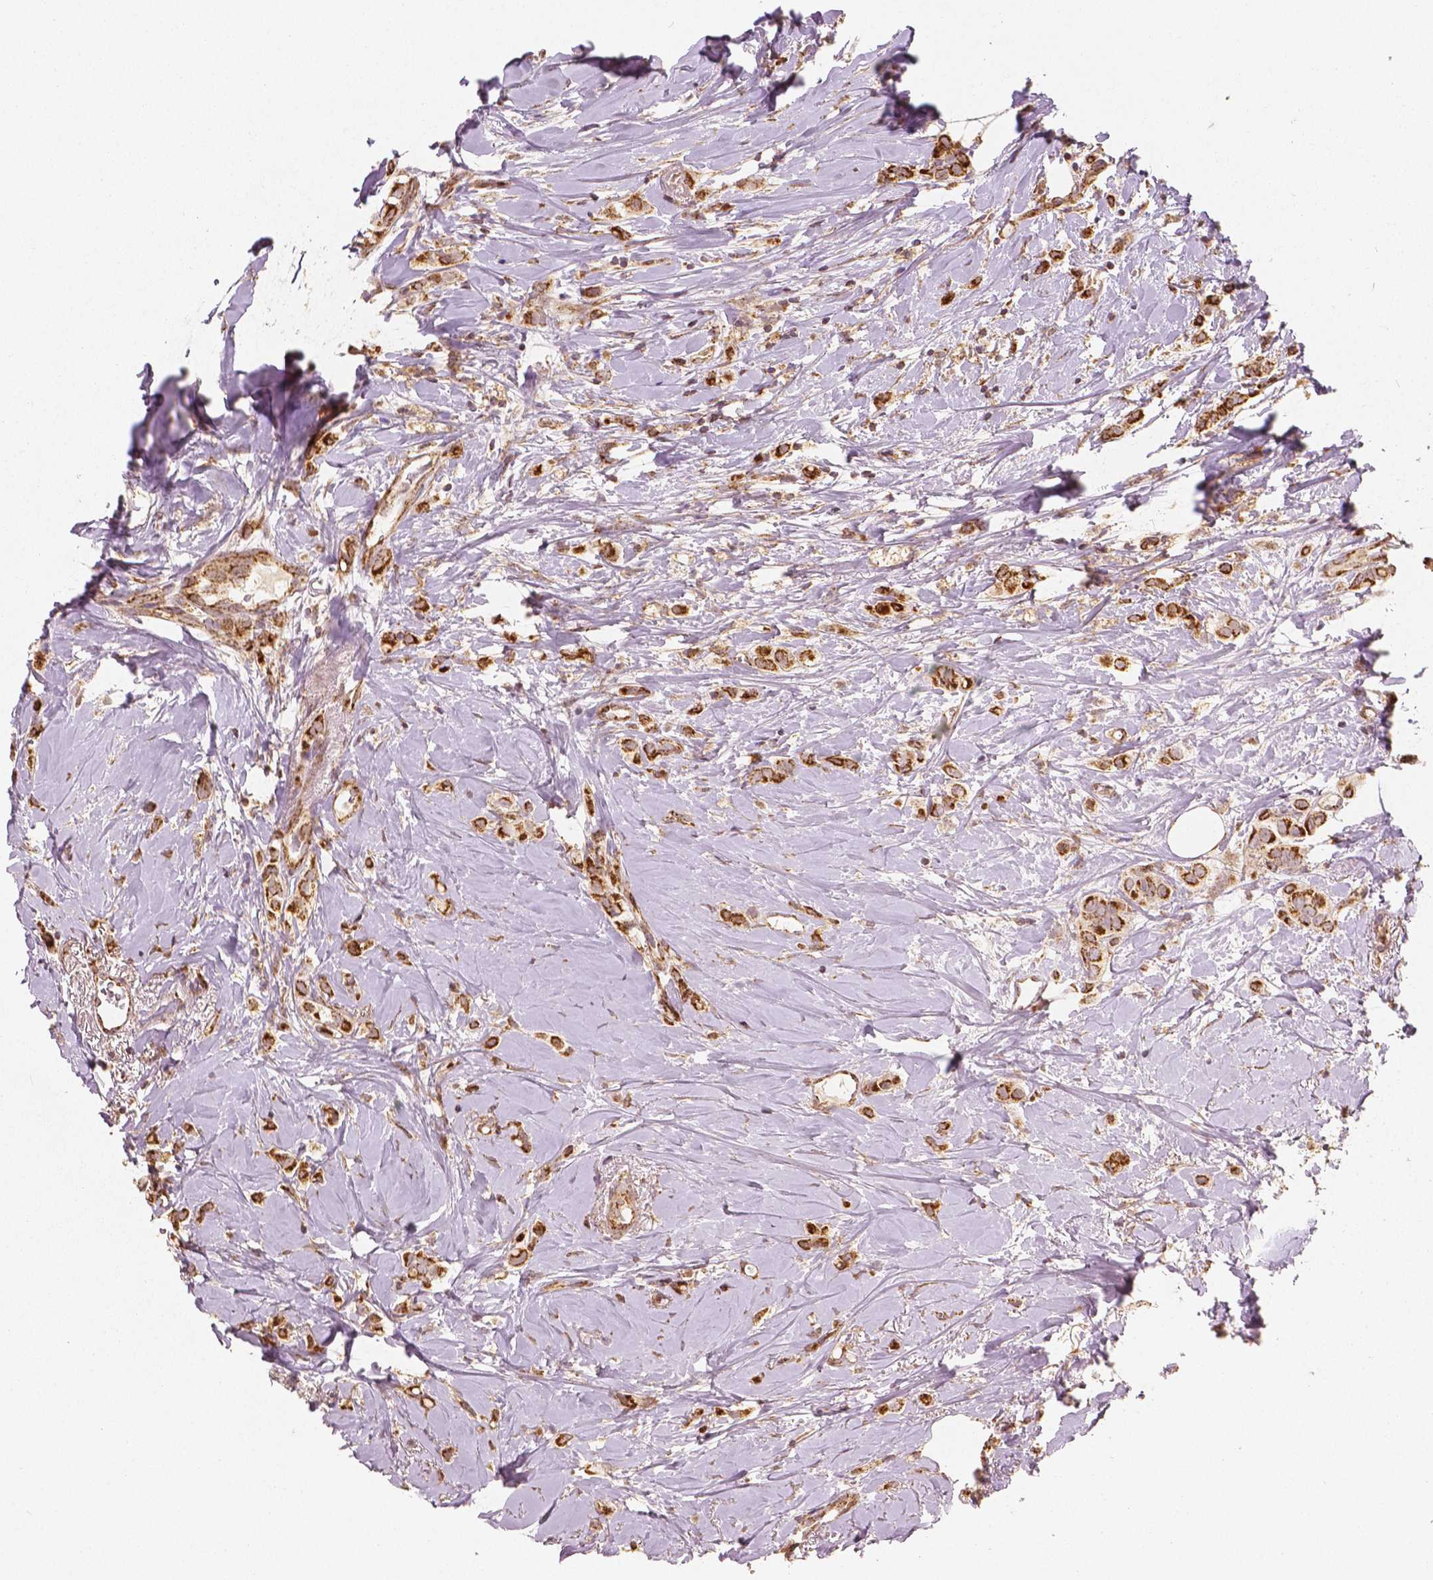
{"staining": {"intensity": "strong", "quantity": ">75%", "location": "cytoplasmic/membranous"}, "tissue": "breast cancer", "cell_type": "Tumor cells", "image_type": "cancer", "snomed": [{"axis": "morphology", "description": "Lobular carcinoma"}, {"axis": "topography", "description": "Breast"}], "caption": "Strong cytoplasmic/membranous staining for a protein is identified in approximately >75% of tumor cells of breast lobular carcinoma using IHC.", "gene": "PGAM5", "patient": {"sex": "female", "age": 66}}